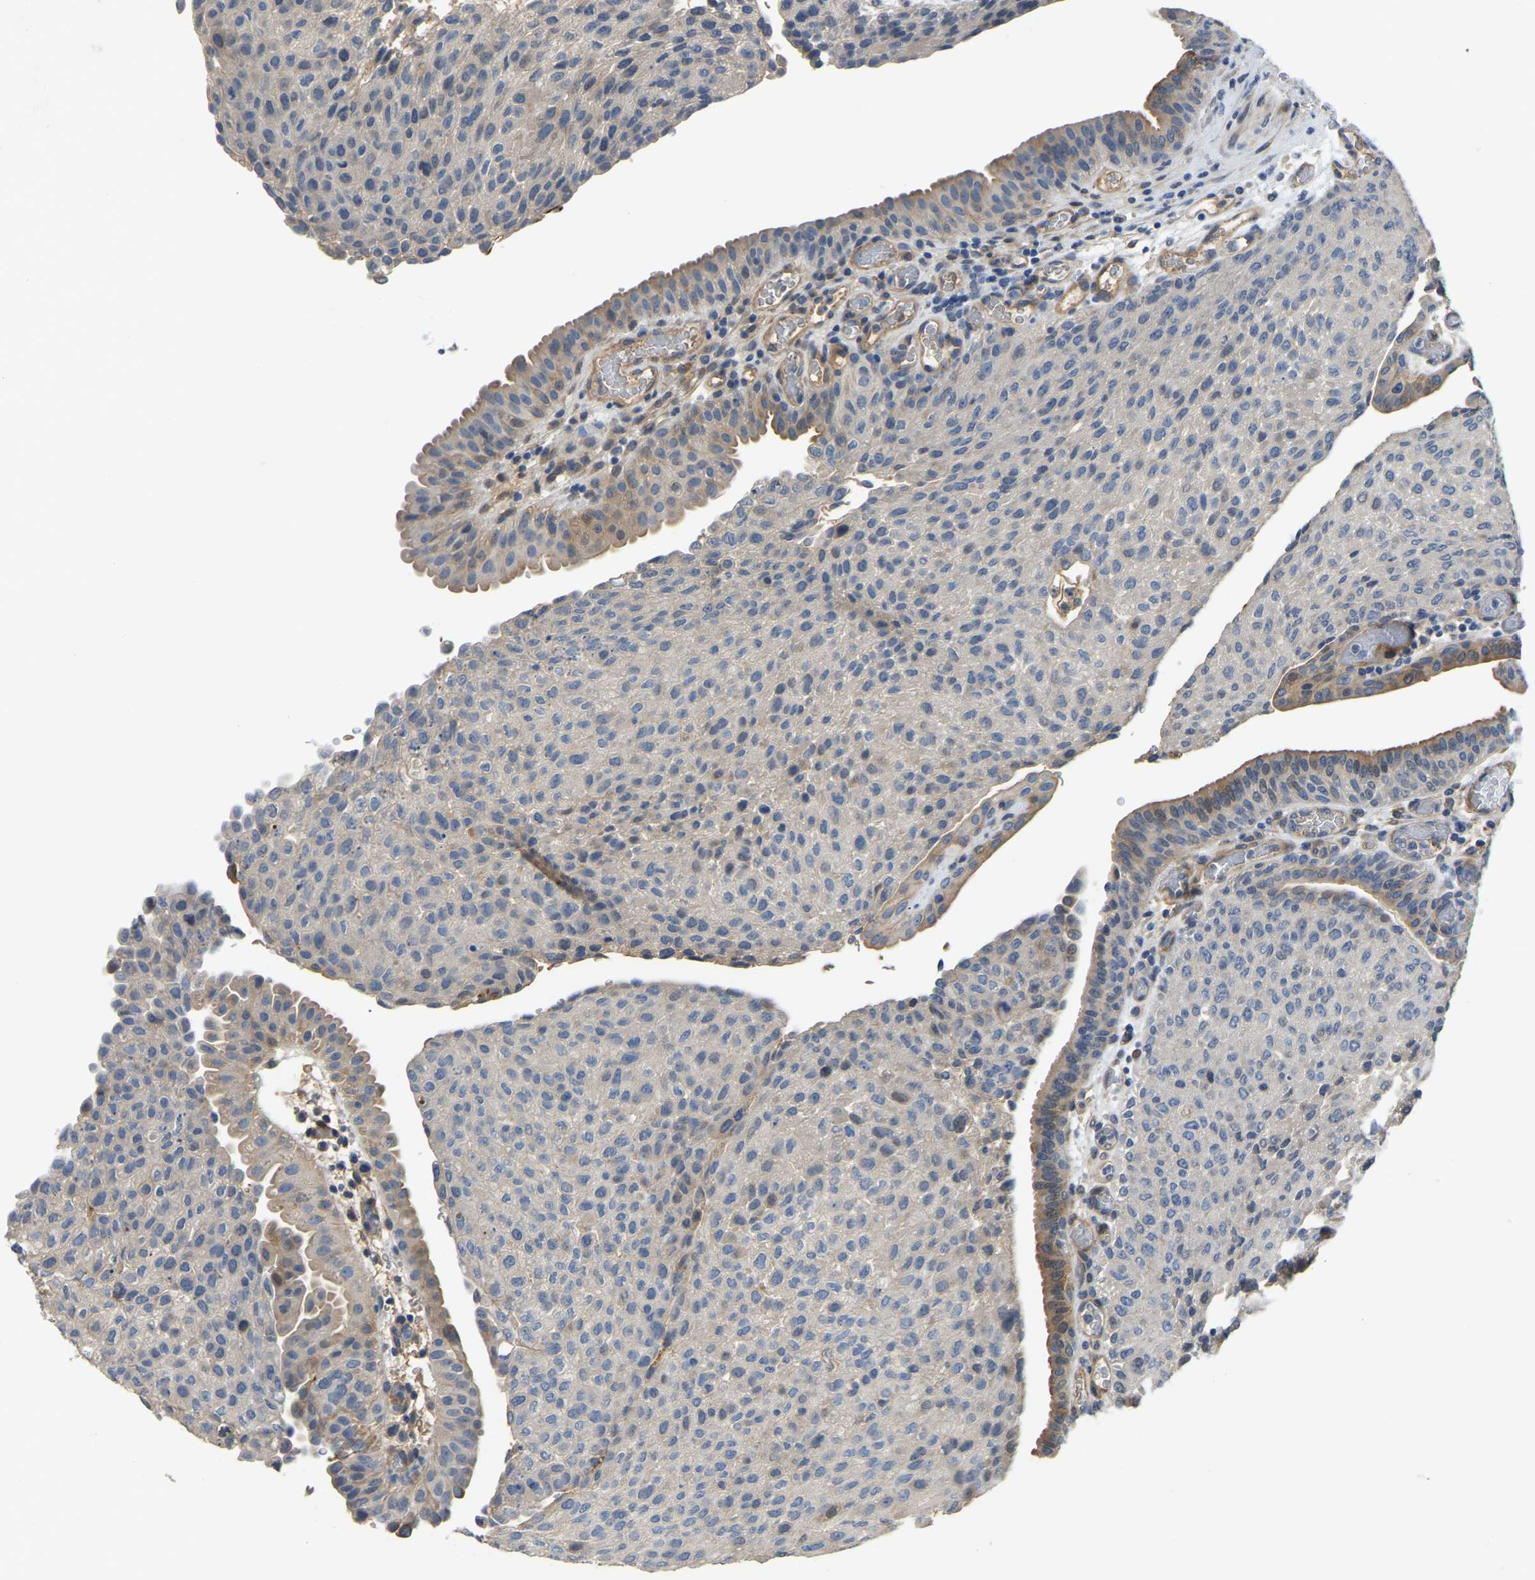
{"staining": {"intensity": "weak", "quantity": "25%-75%", "location": "cytoplasmic/membranous"}, "tissue": "urothelial cancer", "cell_type": "Tumor cells", "image_type": "cancer", "snomed": [{"axis": "morphology", "description": "Urothelial carcinoma, Low grade"}, {"axis": "morphology", "description": "Urothelial carcinoma, High grade"}, {"axis": "topography", "description": "Urinary bladder"}], "caption": "Immunohistochemical staining of human urothelial cancer displays low levels of weak cytoplasmic/membranous staining in about 25%-75% of tumor cells.", "gene": "HIGD2B", "patient": {"sex": "male", "age": 35}}